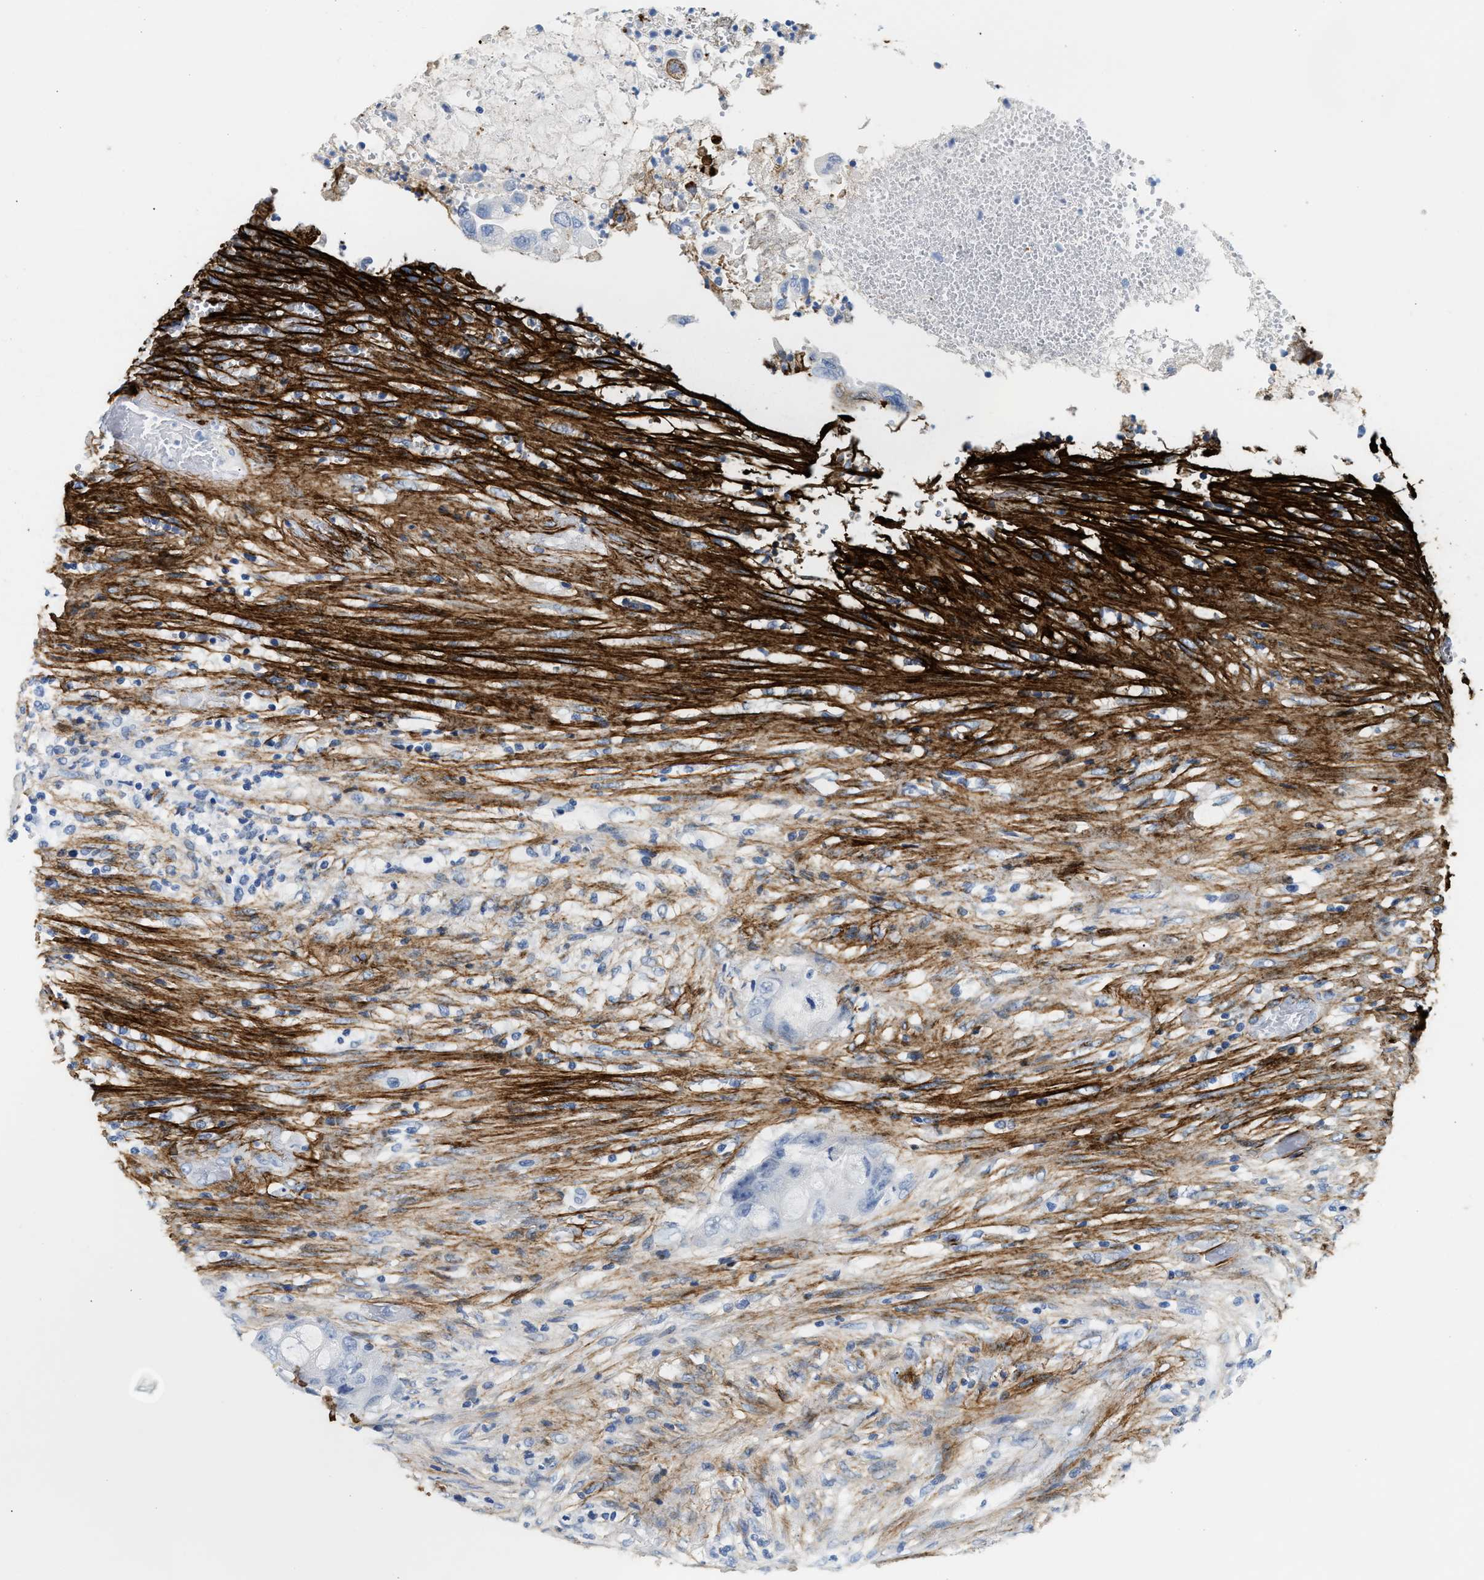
{"staining": {"intensity": "negative", "quantity": "none", "location": "none"}, "tissue": "colorectal cancer", "cell_type": "Tumor cells", "image_type": "cancer", "snomed": [{"axis": "morphology", "description": "Adenocarcinoma, NOS"}, {"axis": "topography", "description": "Rectum"}], "caption": "Human adenocarcinoma (colorectal) stained for a protein using IHC demonstrates no expression in tumor cells.", "gene": "TNR", "patient": {"sex": "female", "age": 77}}